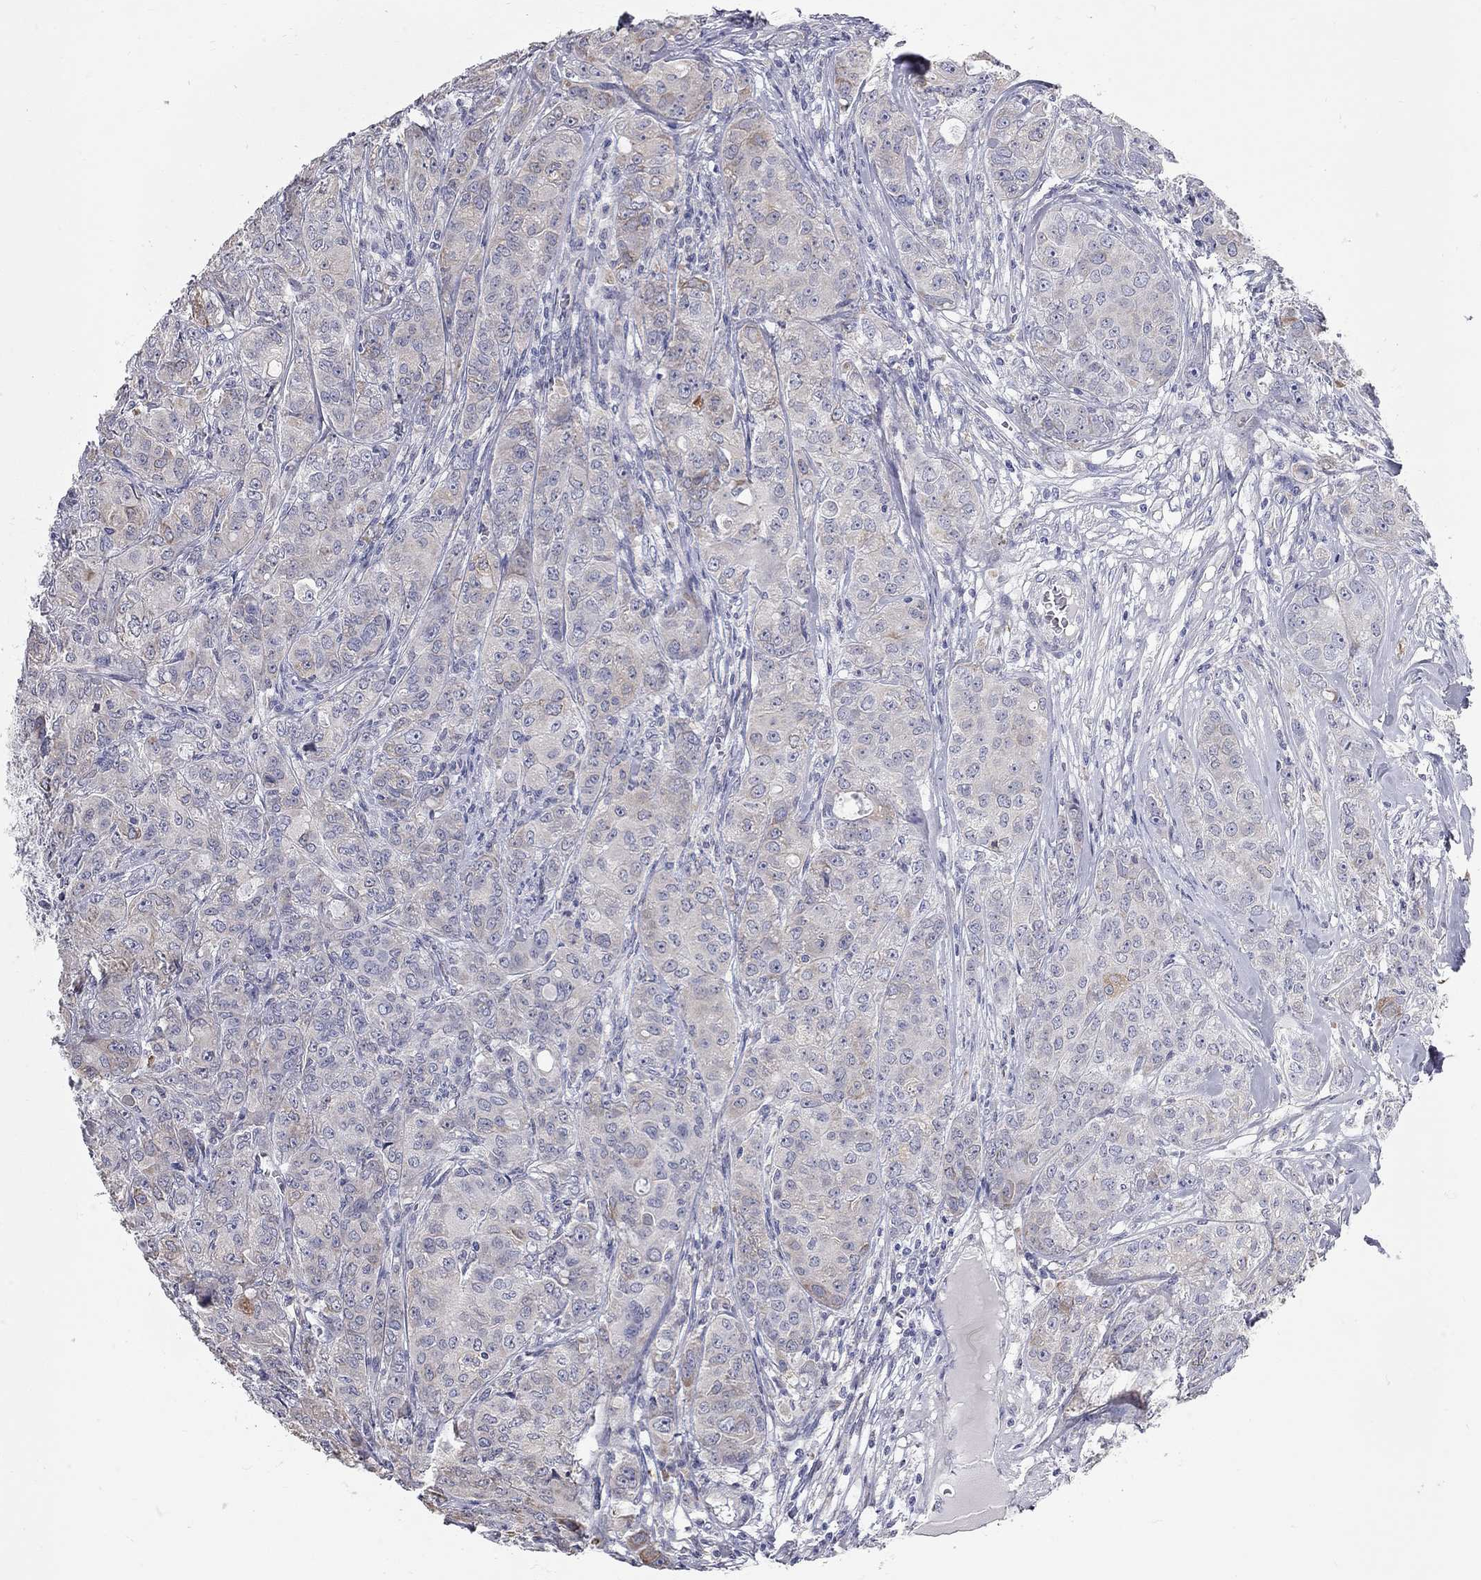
{"staining": {"intensity": "weak", "quantity": "<25%", "location": "cytoplasmic/membranous"}, "tissue": "breast cancer", "cell_type": "Tumor cells", "image_type": "cancer", "snomed": [{"axis": "morphology", "description": "Duct carcinoma"}, {"axis": "topography", "description": "Breast"}], "caption": "Breast cancer (infiltrating ductal carcinoma) stained for a protein using immunohistochemistry (IHC) displays no positivity tumor cells.", "gene": "XAGE2", "patient": {"sex": "female", "age": 43}}